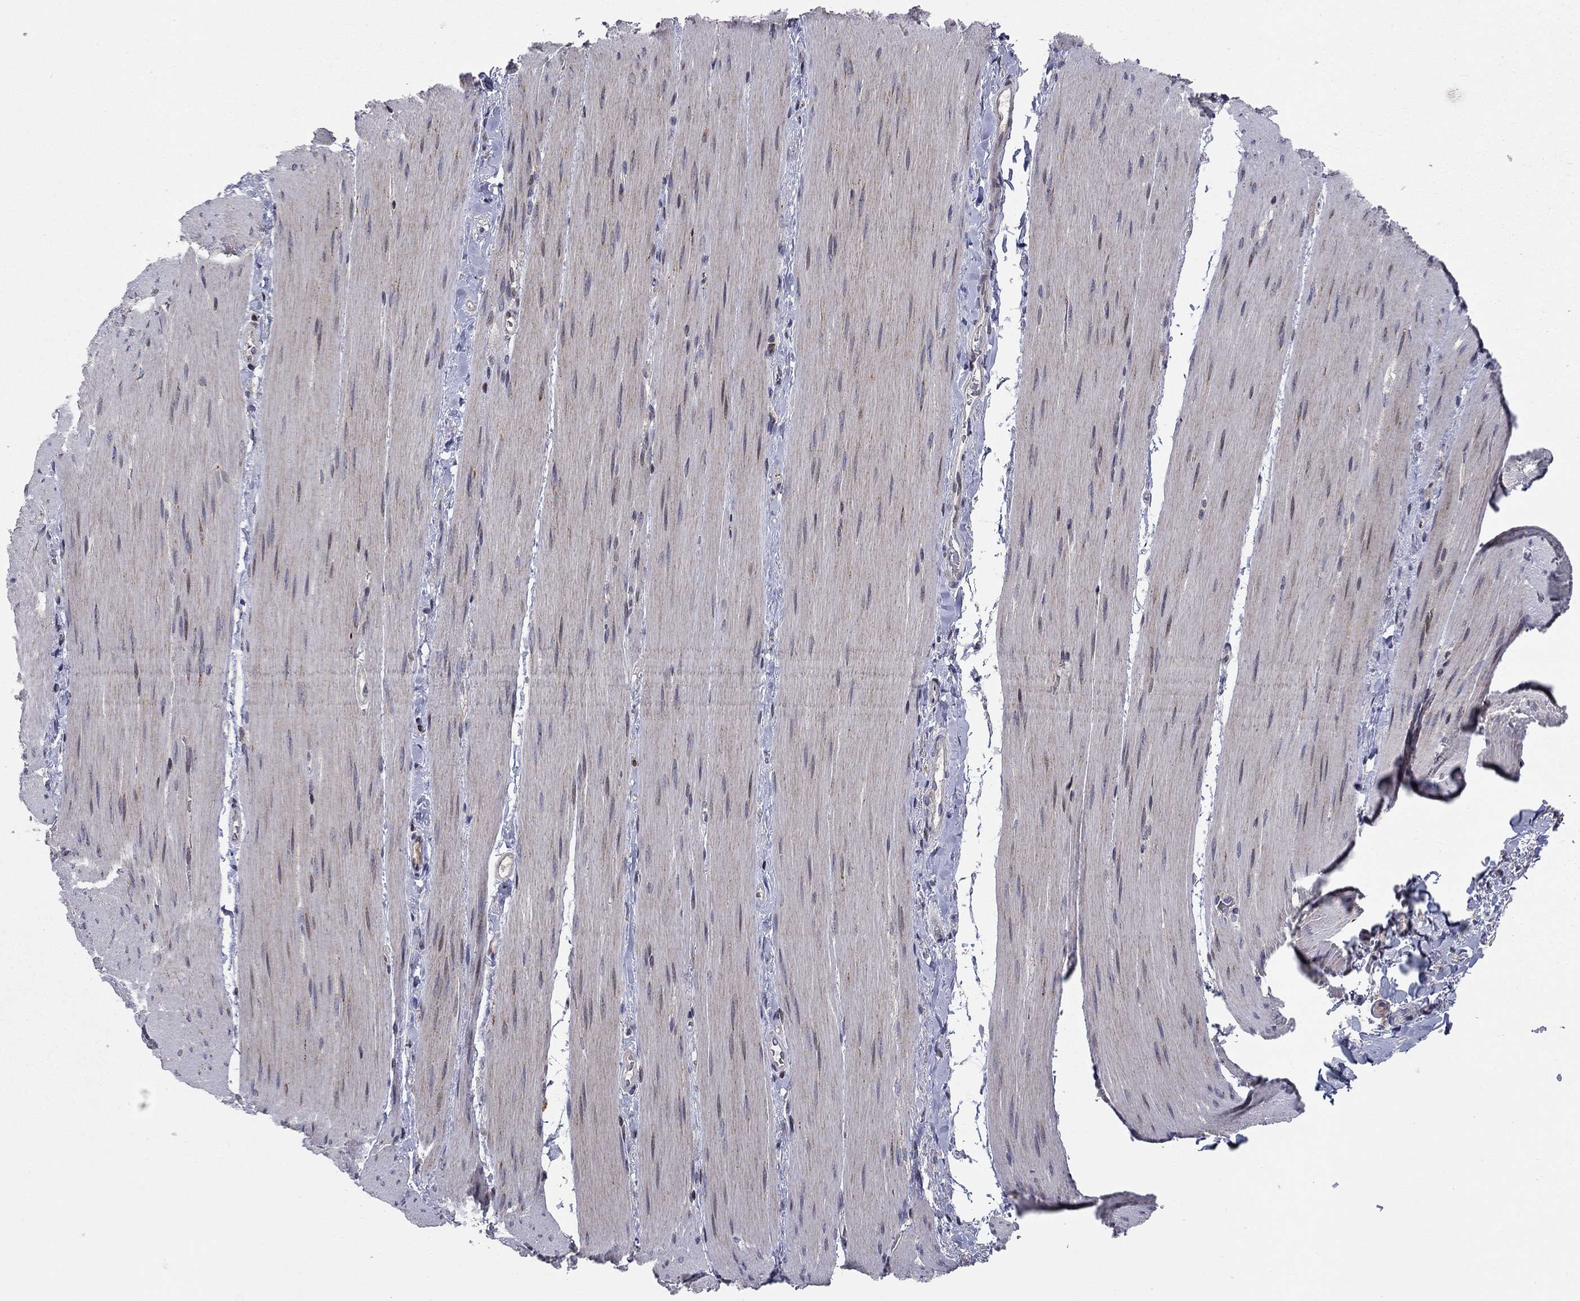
{"staining": {"intensity": "negative", "quantity": "none", "location": "none"}, "tissue": "soft tissue", "cell_type": "Fibroblasts", "image_type": "normal", "snomed": [{"axis": "morphology", "description": "Normal tissue, NOS"}, {"axis": "topography", "description": "Smooth muscle"}, {"axis": "topography", "description": "Duodenum"}, {"axis": "topography", "description": "Peripheral nerve tissue"}], "caption": "Fibroblasts are negative for protein expression in unremarkable human soft tissue. (Brightfield microscopy of DAB (3,3'-diaminobenzidine) immunohistochemistry at high magnification).", "gene": "ERN2", "patient": {"sex": "female", "age": 61}}